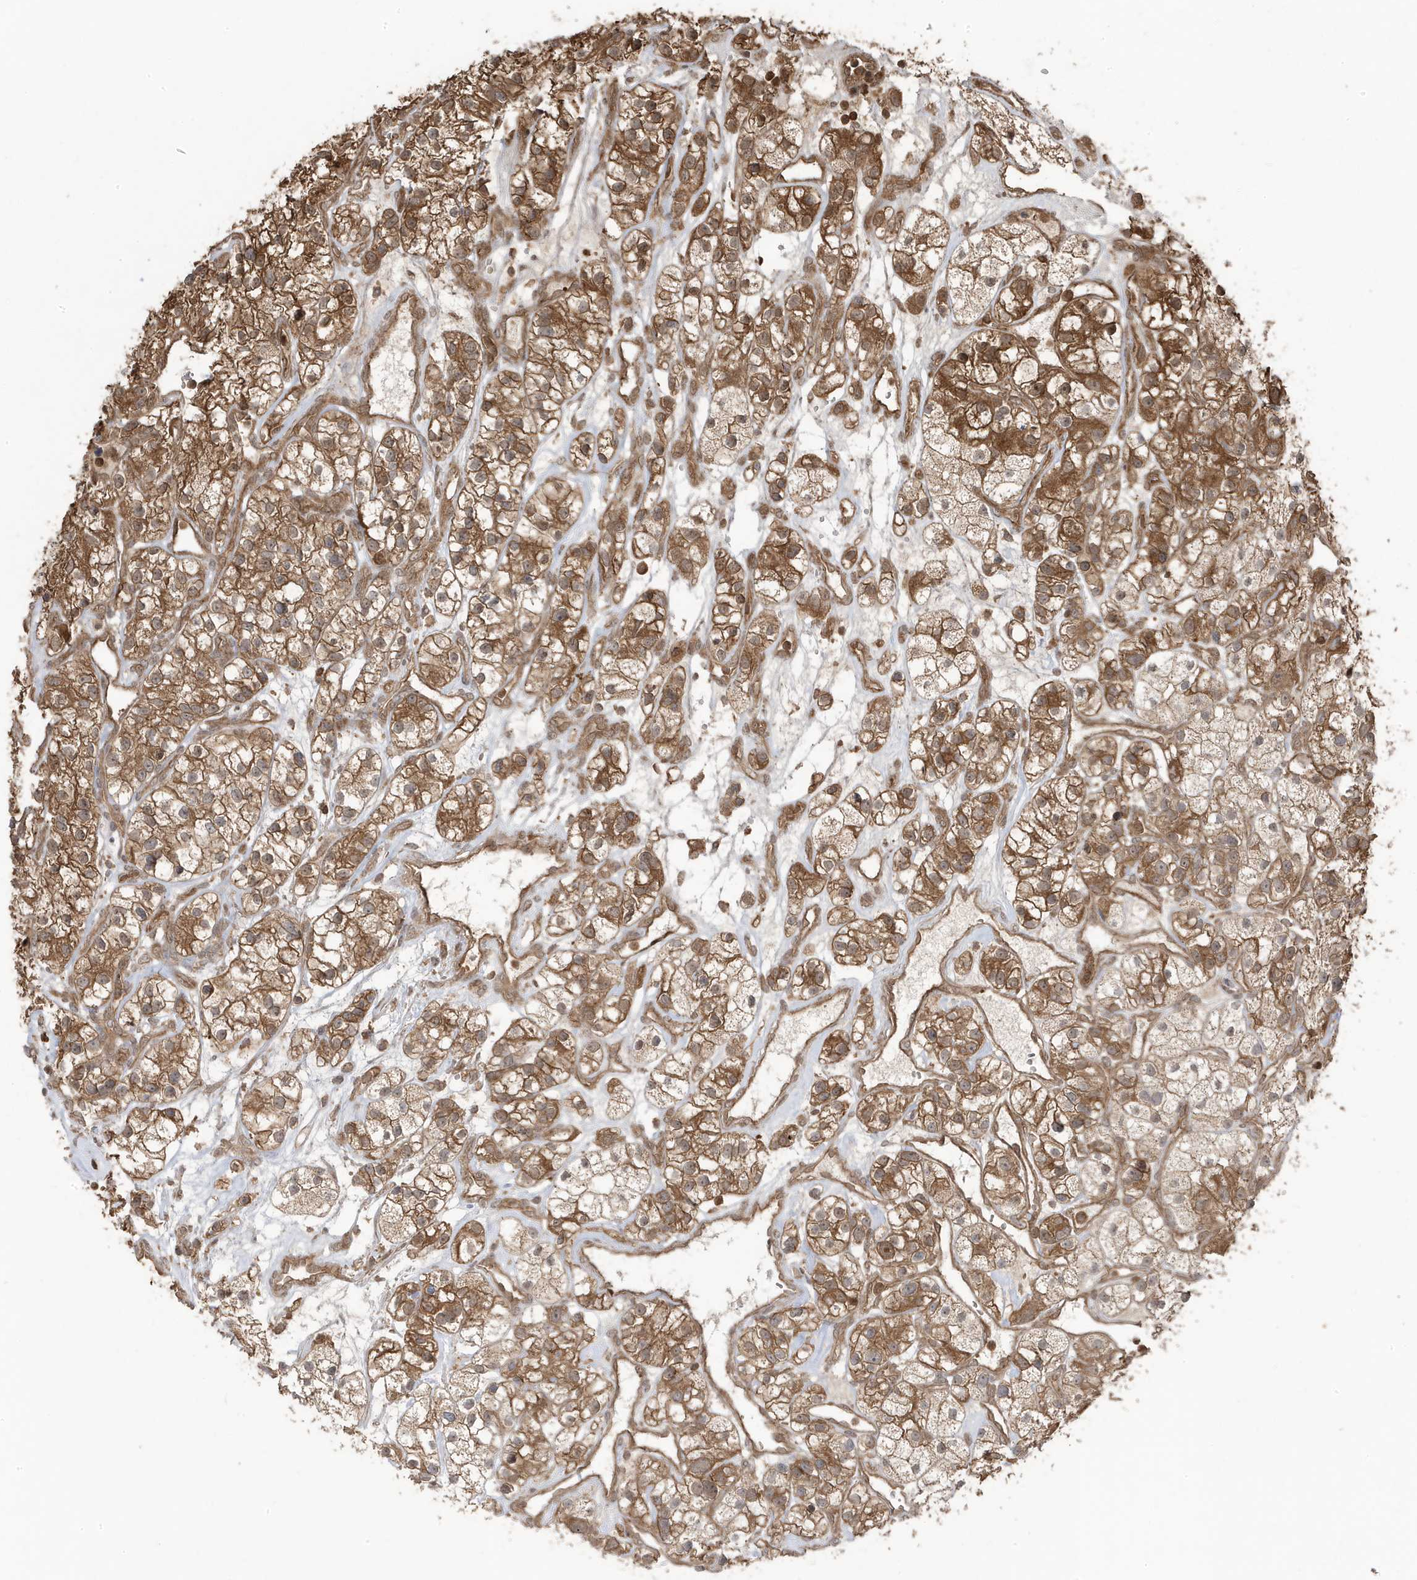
{"staining": {"intensity": "moderate", "quantity": ">75%", "location": "cytoplasmic/membranous"}, "tissue": "renal cancer", "cell_type": "Tumor cells", "image_type": "cancer", "snomed": [{"axis": "morphology", "description": "Adenocarcinoma, NOS"}, {"axis": "topography", "description": "Kidney"}], "caption": "Brown immunohistochemical staining in renal adenocarcinoma exhibits moderate cytoplasmic/membranous expression in about >75% of tumor cells.", "gene": "ASAP1", "patient": {"sex": "female", "age": 57}}